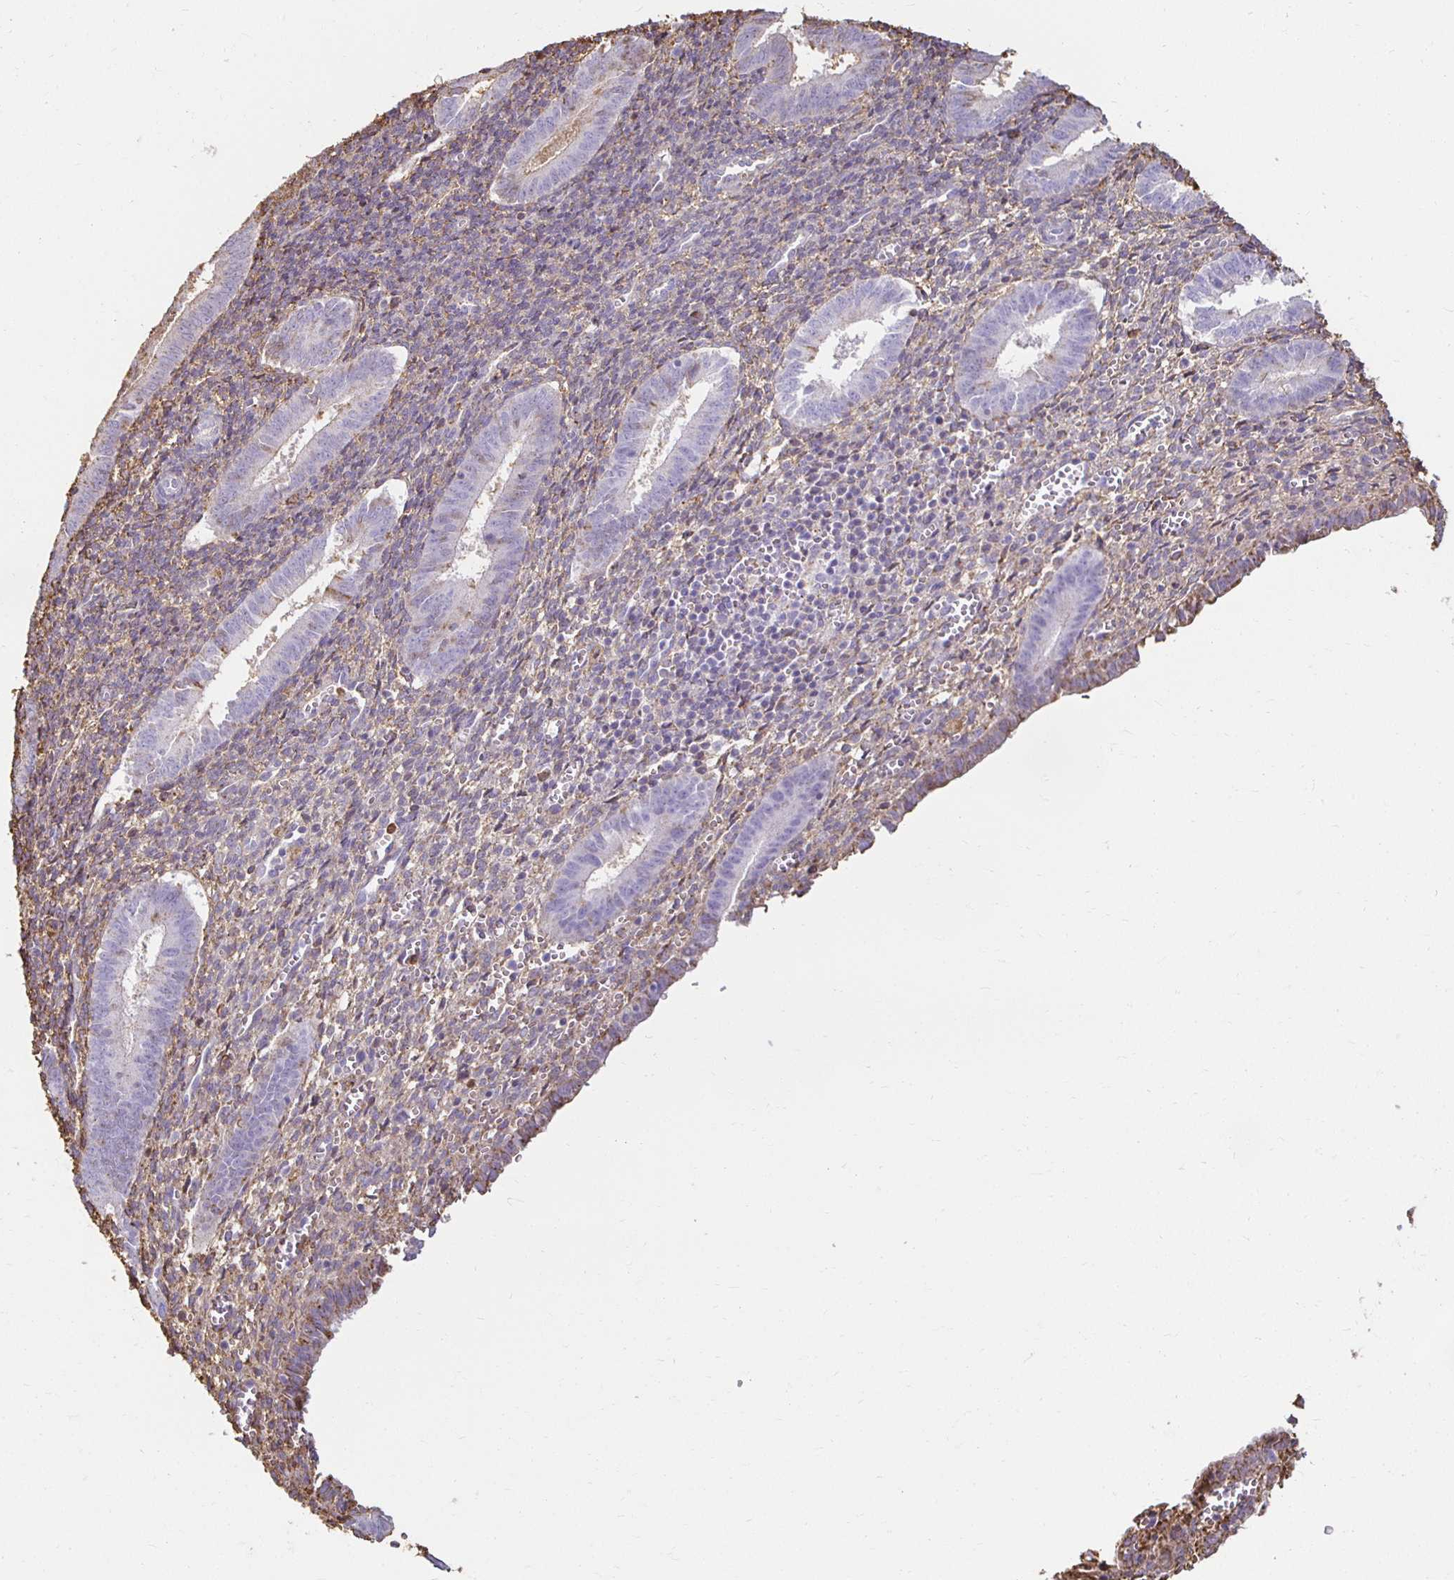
{"staining": {"intensity": "weak", "quantity": "25%-75%", "location": "cytoplasmic/membranous"}, "tissue": "endometrium", "cell_type": "Cells in endometrial stroma", "image_type": "normal", "snomed": [{"axis": "morphology", "description": "Normal tissue, NOS"}, {"axis": "topography", "description": "Endometrium"}], "caption": "Immunohistochemistry (IHC) image of benign human endometrium stained for a protein (brown), which reveals low levels of weak cytoplasmic/membranous positivity in about 25%-75% of cells in endometrial stroma.", "gene": "TAS1R3", "patient": {"sex": "female", "age": 25}}